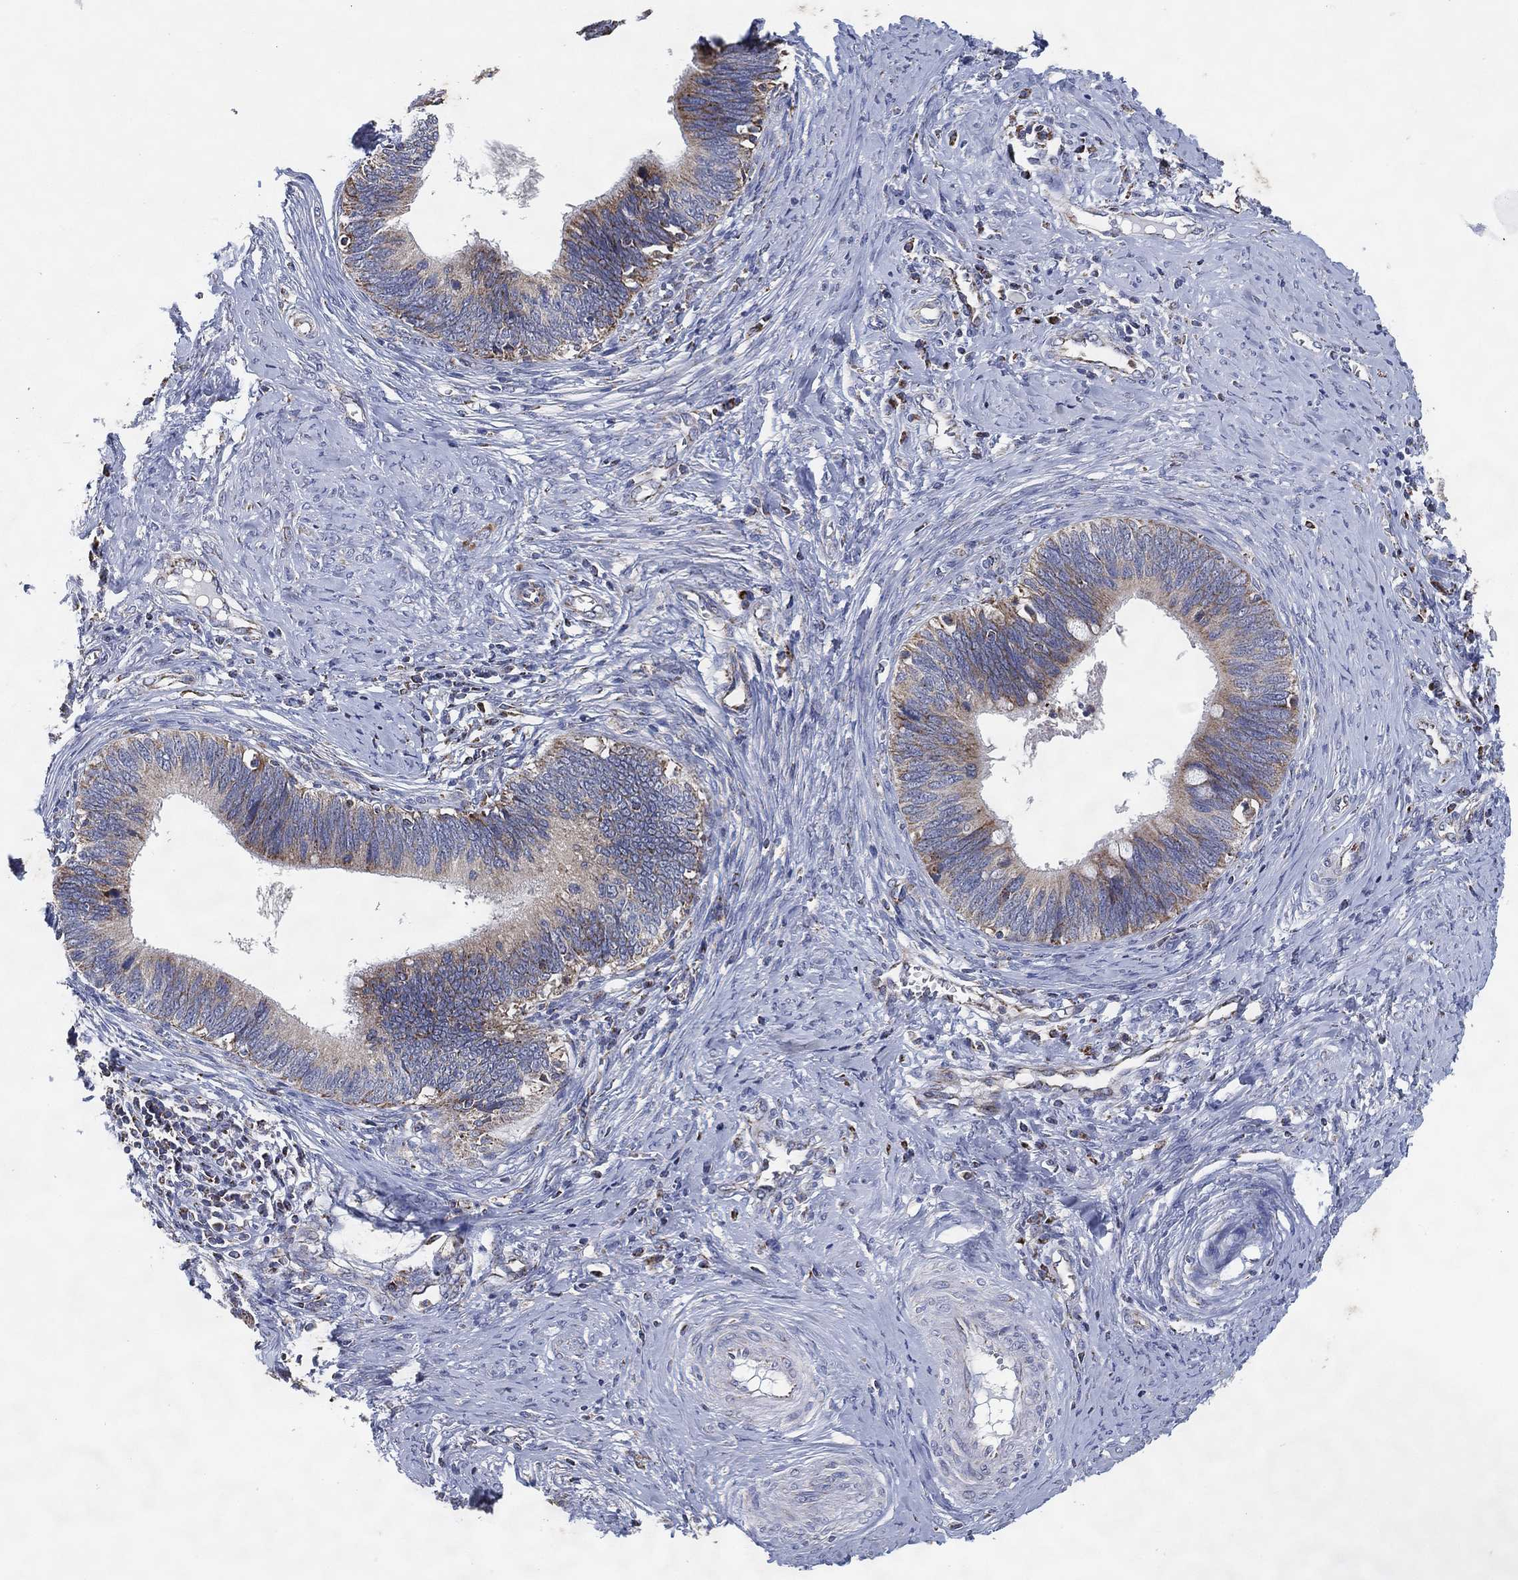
{"staining": {"intensity": "weak", "quantity": "<25%", "location": "cytoplasmic/membranous"}, "tissue": "cervical cancer", "cell_type": "Tumor cells", "image_type": "cancer", "snomed": [{"axis": "morphology", "description": "Adenocarcinoma, NOS"}, {"axis": "topography", "description": "Cervix"}], "caption": "Micrograph shows no significant protein positivity in tumor cells of cervical cancer (adenocarcinoma). (IHC, brightfield microscopy, high magnification).", "gene": "GCAT", "patient": {"sex": "female", "age": 42}}